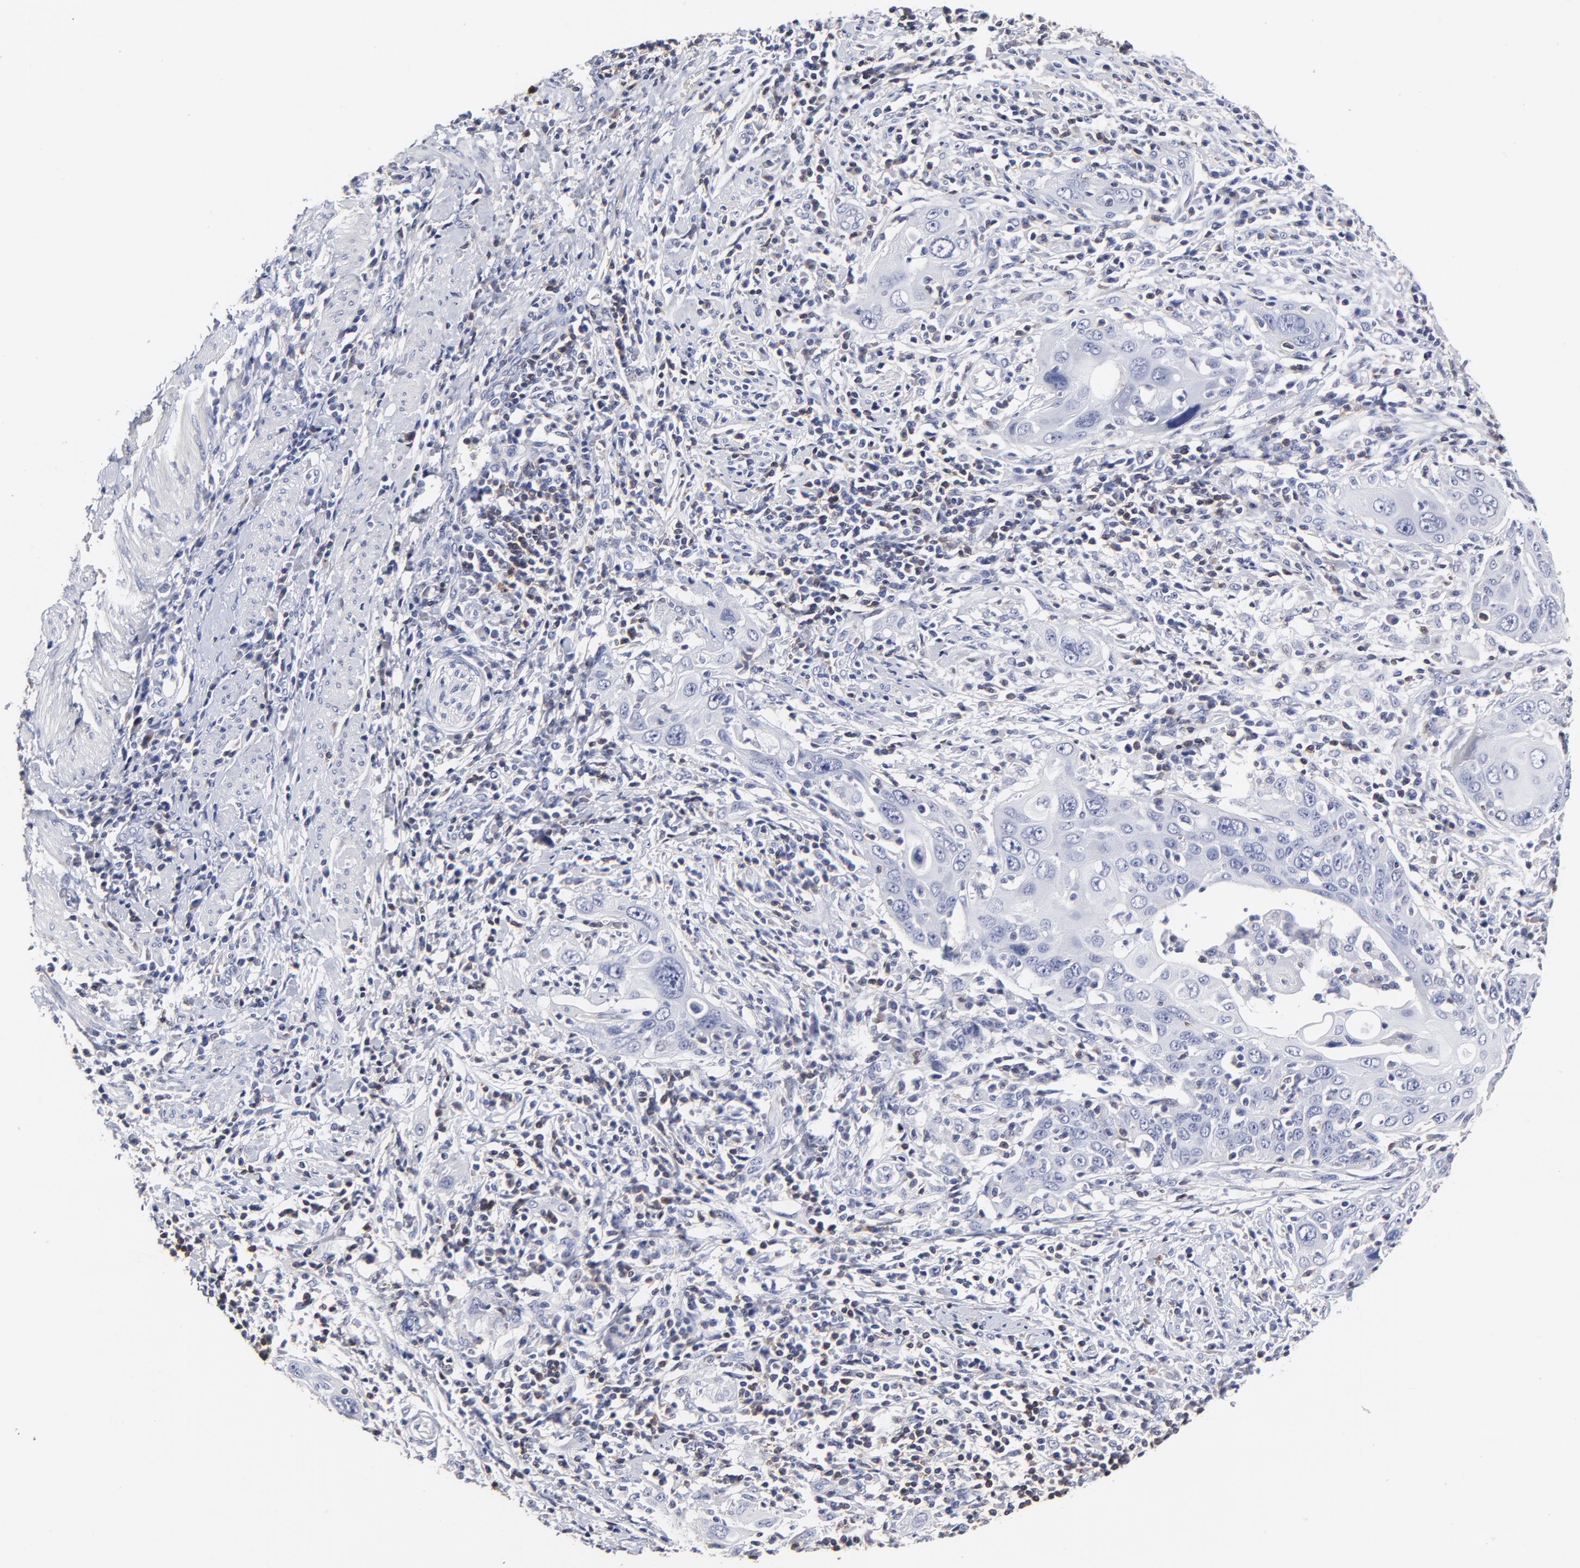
{"staining": {"intensity": "negative", "quantity": "none", "location": "none"}, "tissue": "cervical cancer", "cell_type": "Tumor cells", "image_type": "cancer", "snomed": [{"axis": "morphology", "description": "Squamous cell carcinoma, NOS"}, {"axis": "topography", "description": "Cervix"}], "caption": "DAB (3,3'-diaminobenzidine) immunohistochemical staining of cervical squamous cell carcinoma demonstrates no significant expression in tumor cells.", "gene": "TRAT1", "patient": {"sex": "female", "age": 54}}